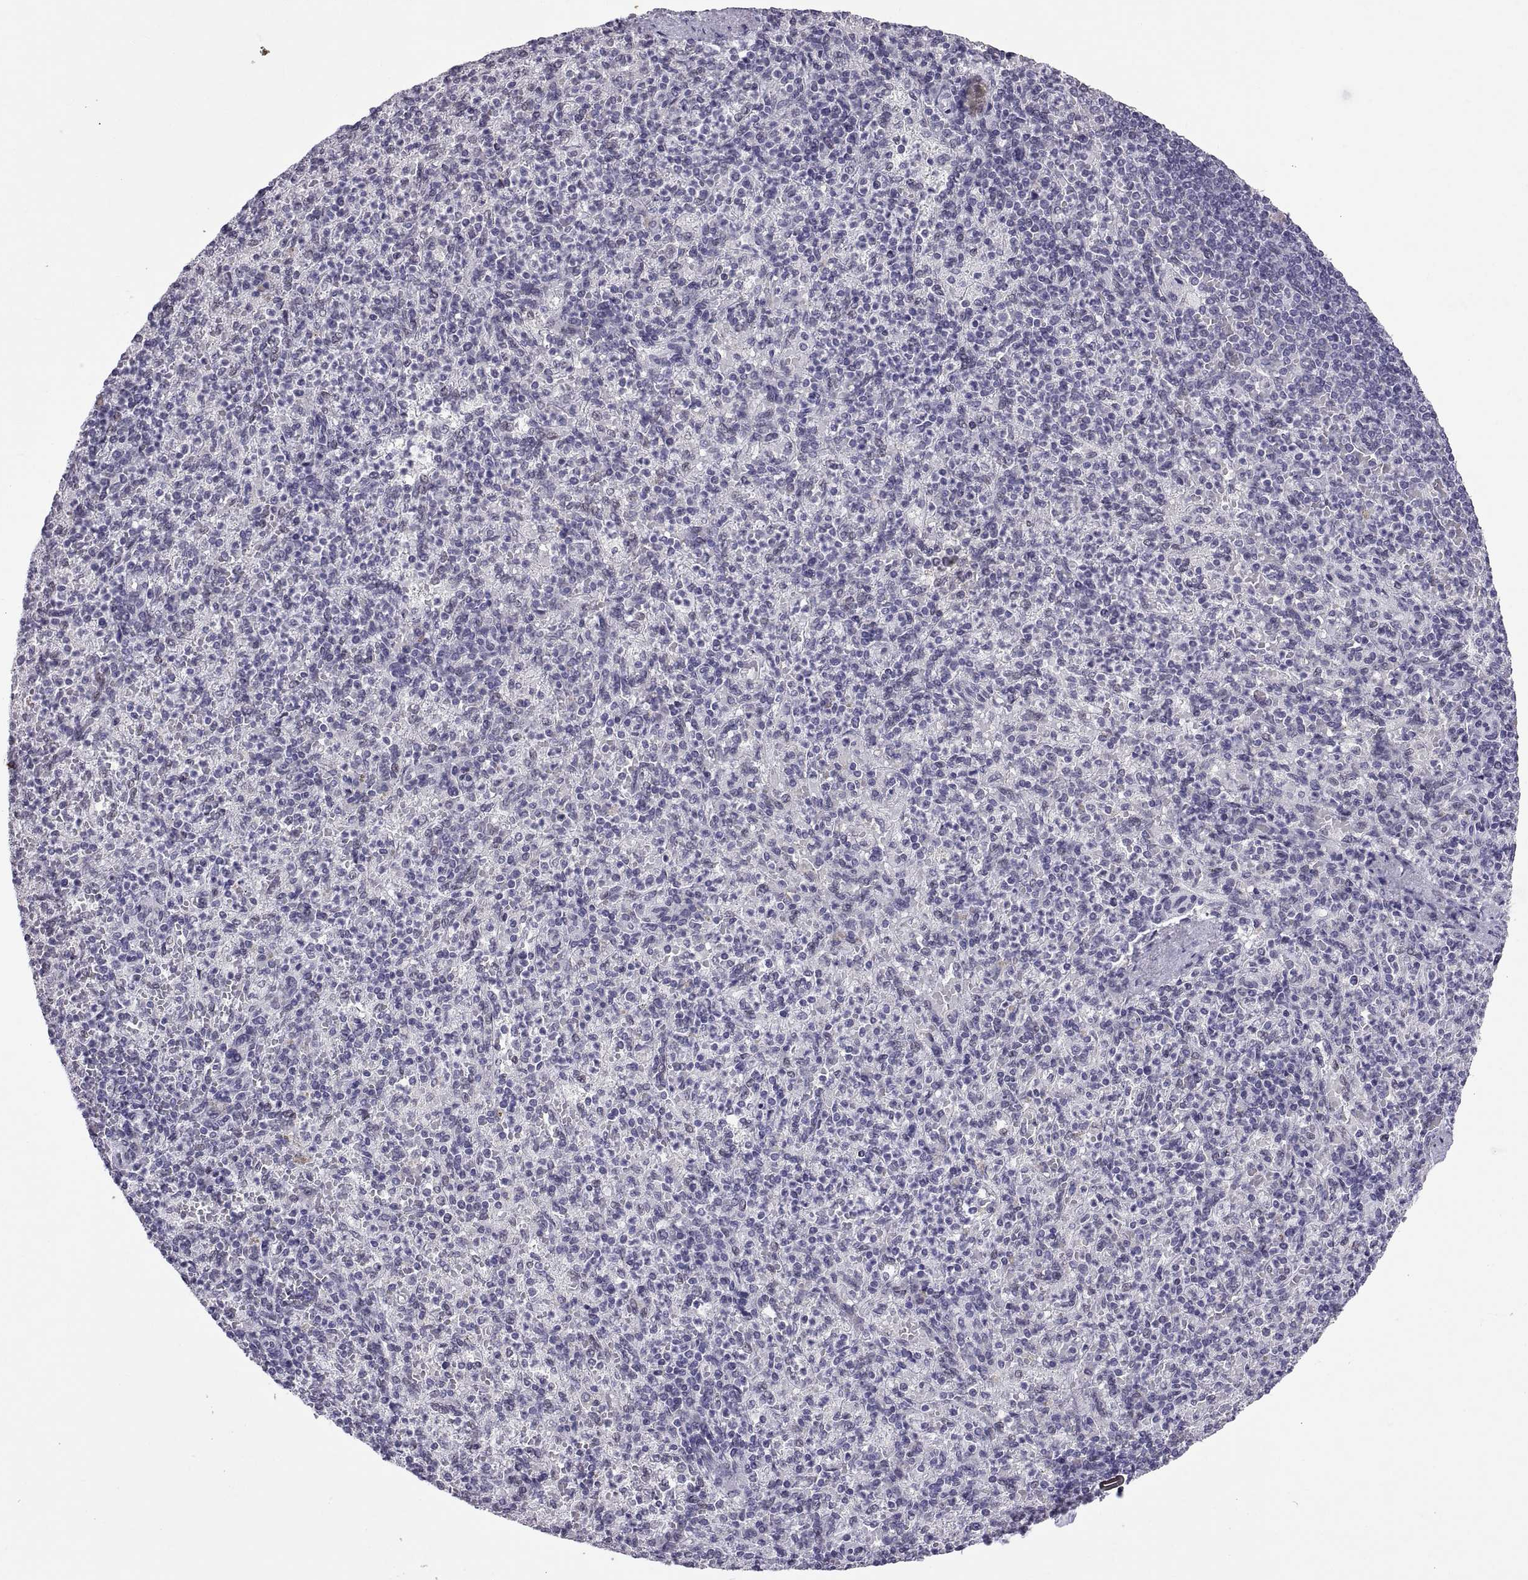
{"staining": {"intensity": "negative", "quantity": "none", "location": "none"}, "tissue": "spleen", "cell_type": "Cells in red pulp", "image_type": "normal", "snomed": [{"axis": "morphology", "description": "Normal tissue, NOS"}, {"axis": "topography", "description": "Spleen"}], "caption": "DAB immunohistochemical staining of normal spleen displays no significant expression in cells in red pulp.", "gene": "KRT77", "patient": {"sex": "female", "age": 74}}